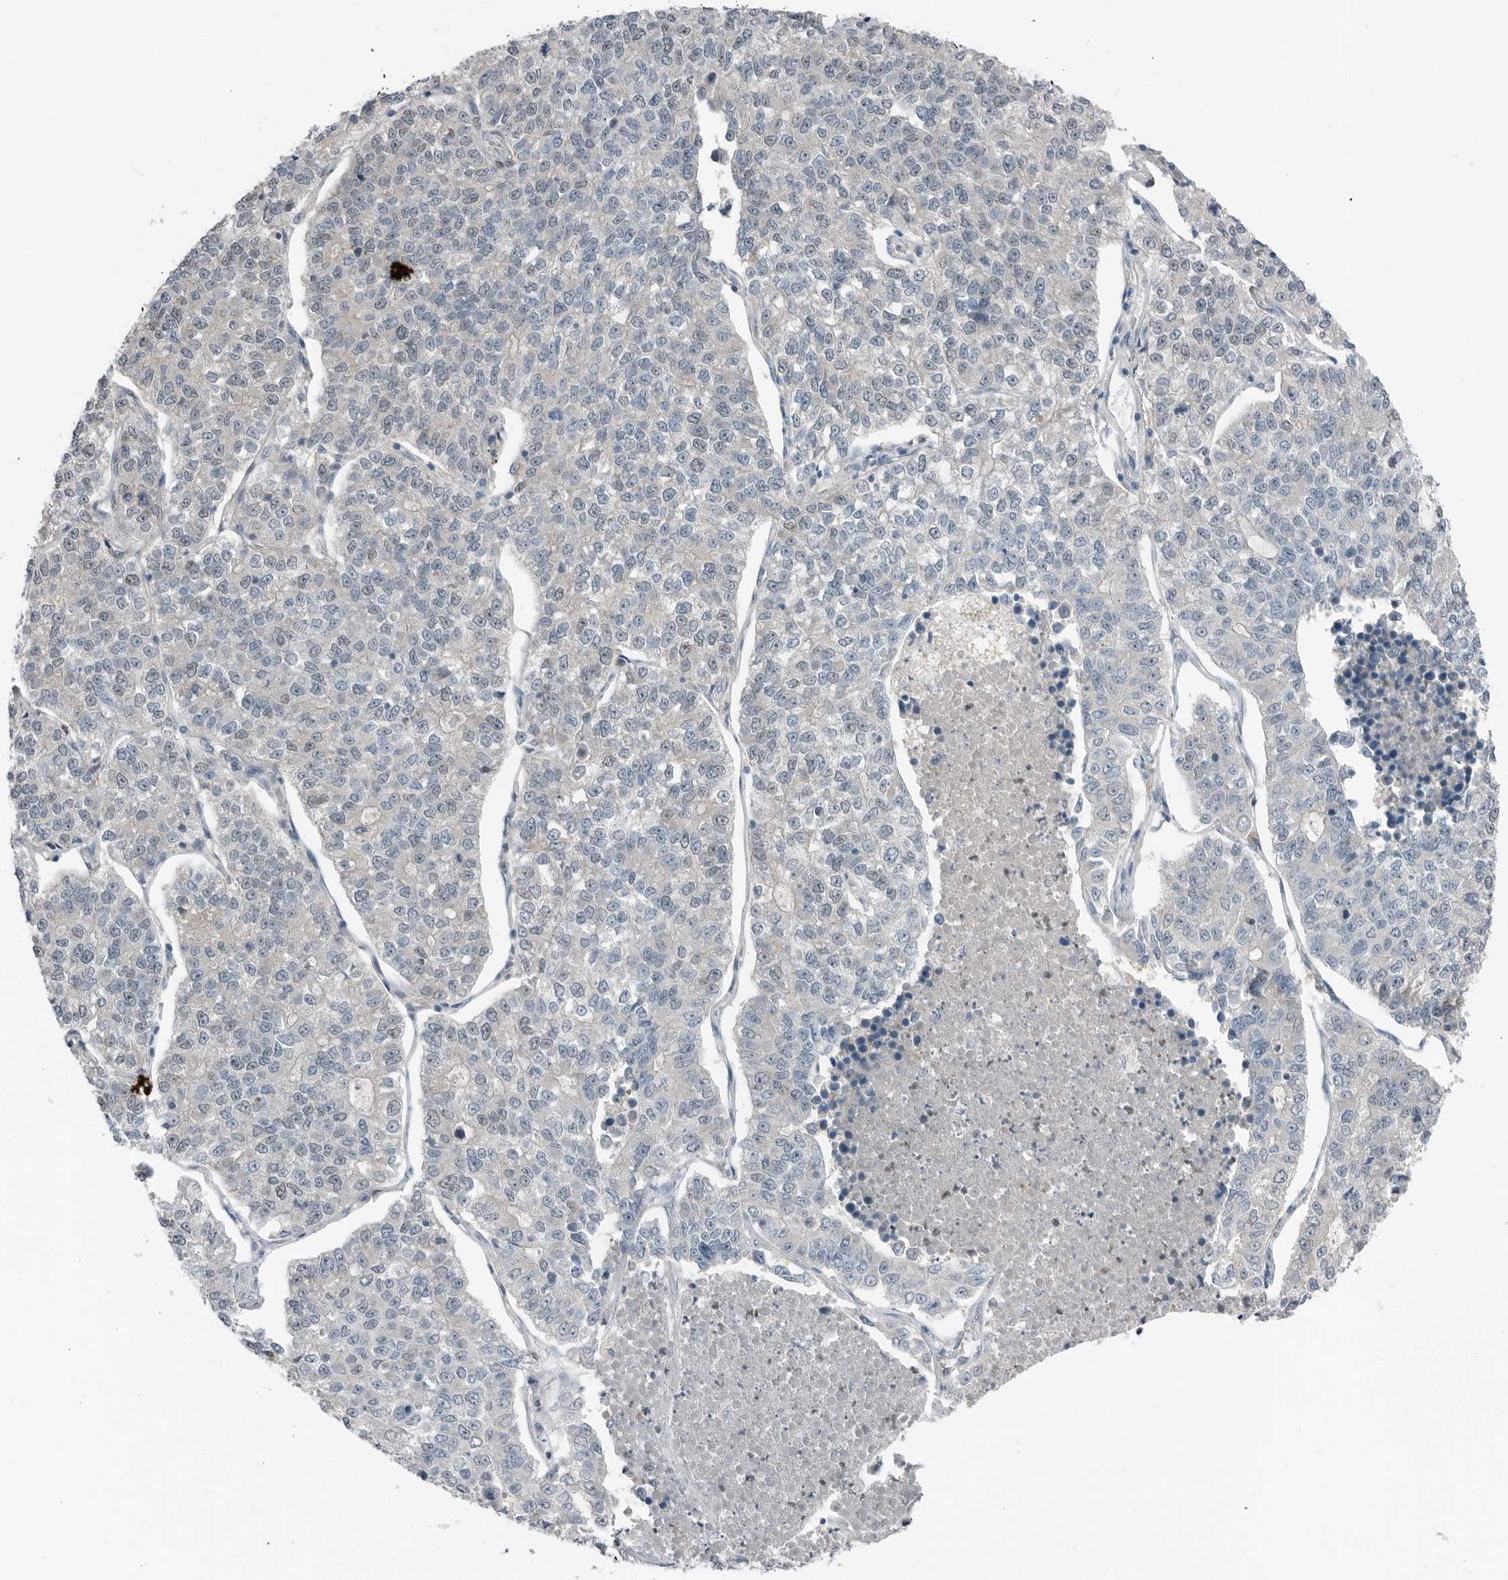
{"staining": {"intensity": "negative", "quantity": "none", "location": "none"}, "tissue": "lung cancer", "cell_type": "Tumor cells", "image_type": "cancer", "snomed": [{"axis": "morphology", "description": "Adenocarcinoma, NOS"}, {"axis": "topography", "description": "Lung"}], "caption": "This is an IHC histopathology image of lung cancer. There is no positivity in tumor cells.", "gene": "MFAP3L", "patient": {"sex": "male", "age": 49}}